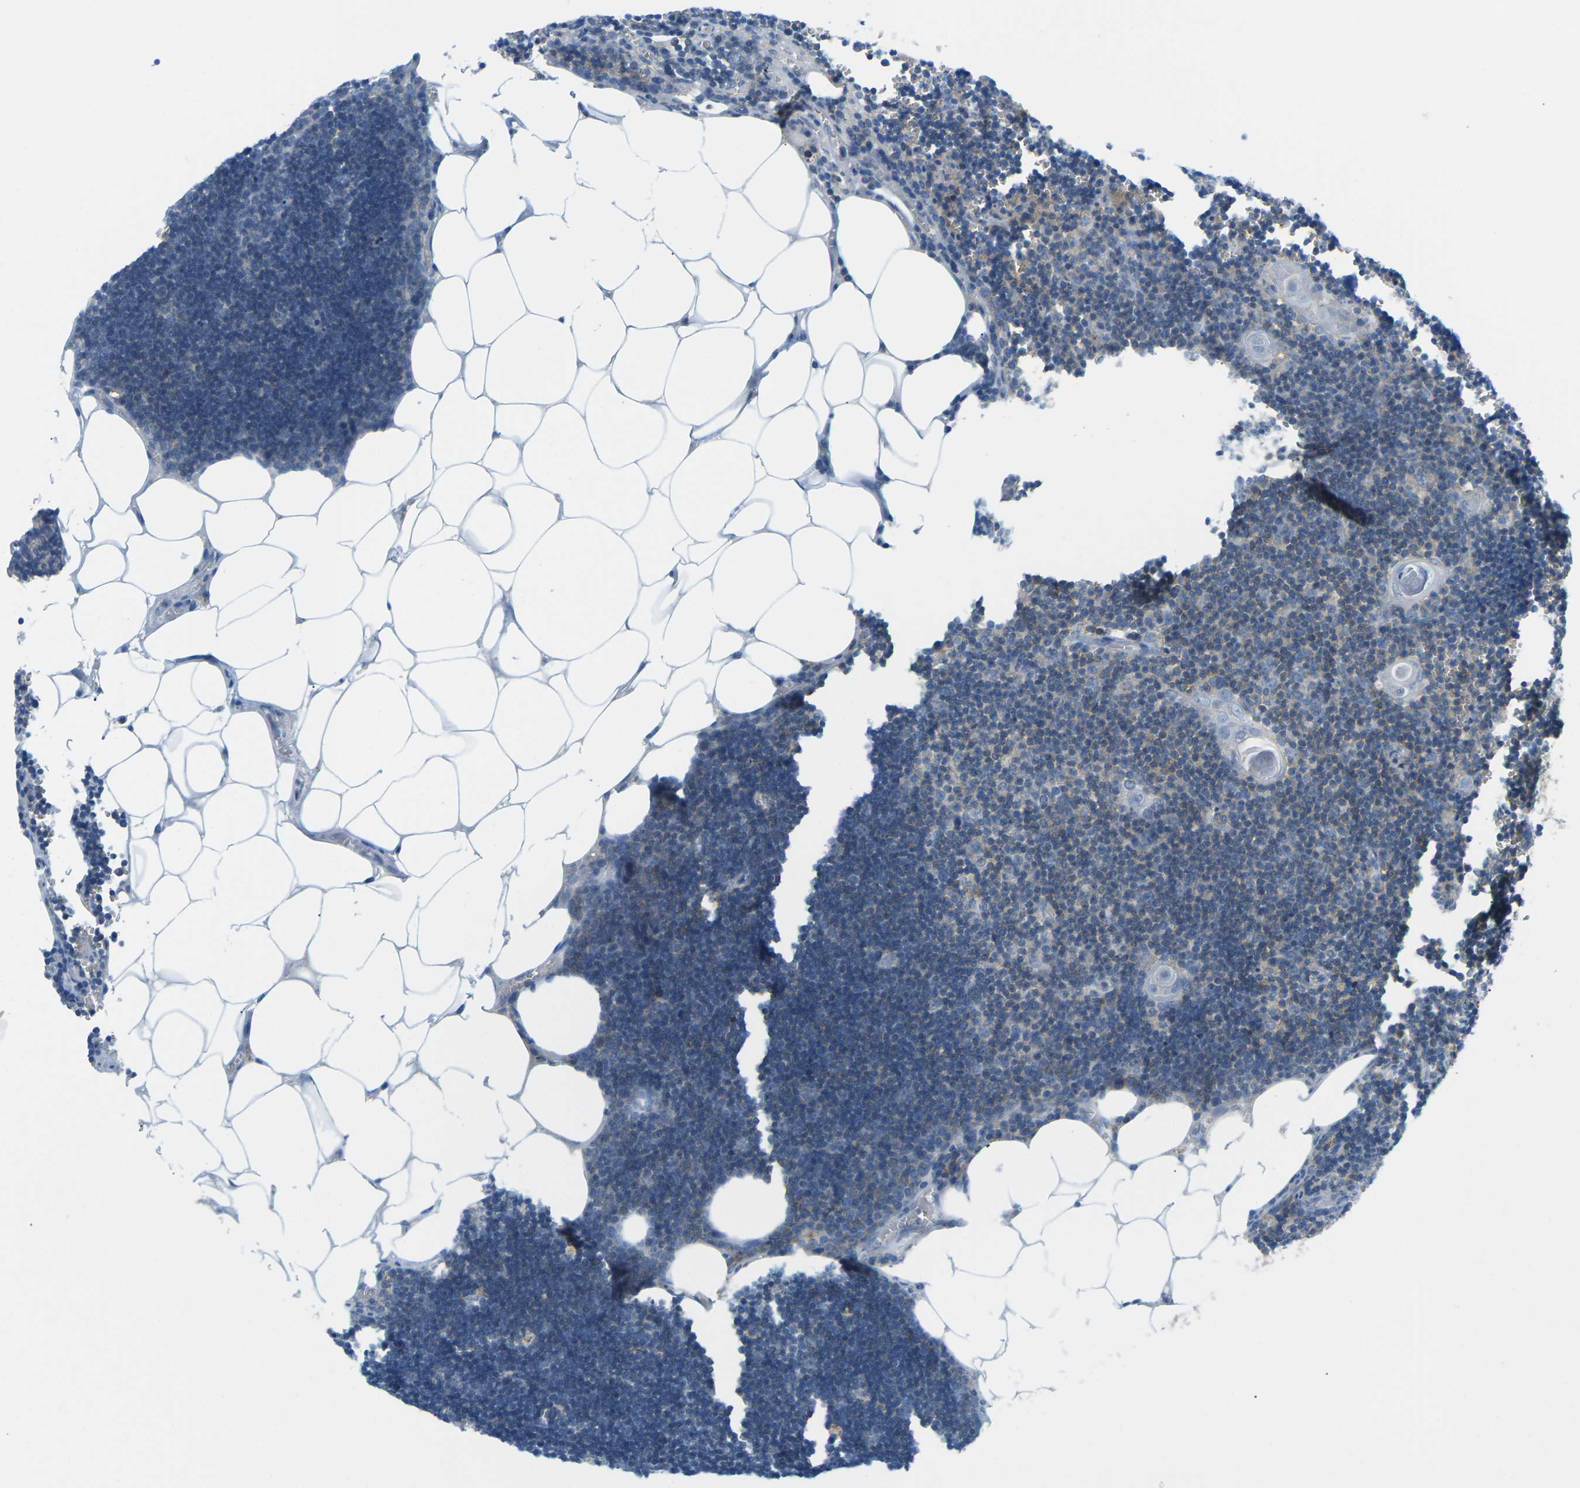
{"staining": {"intensity": "moderate", "quantity": "25%-75%", "location": "cytoplasmic/membranous"}, "tissue": "lymph node", "cell_type": "Germinal center cells", "image_type": "normal", "snomed": [{"axis": "morphology", "description": "Normal tissue, NOS"}, {"axis": "topography", "description": "Lymph node"}], "caption": "Immunohistochemical staining of unremarkable lymph node reveals medium levels of moderate cytoplasmic/membranous positivity in about 25%-75% of germinal center cells.", "gene": "CD47", "patient": {"sex": "male", "age": 33}}